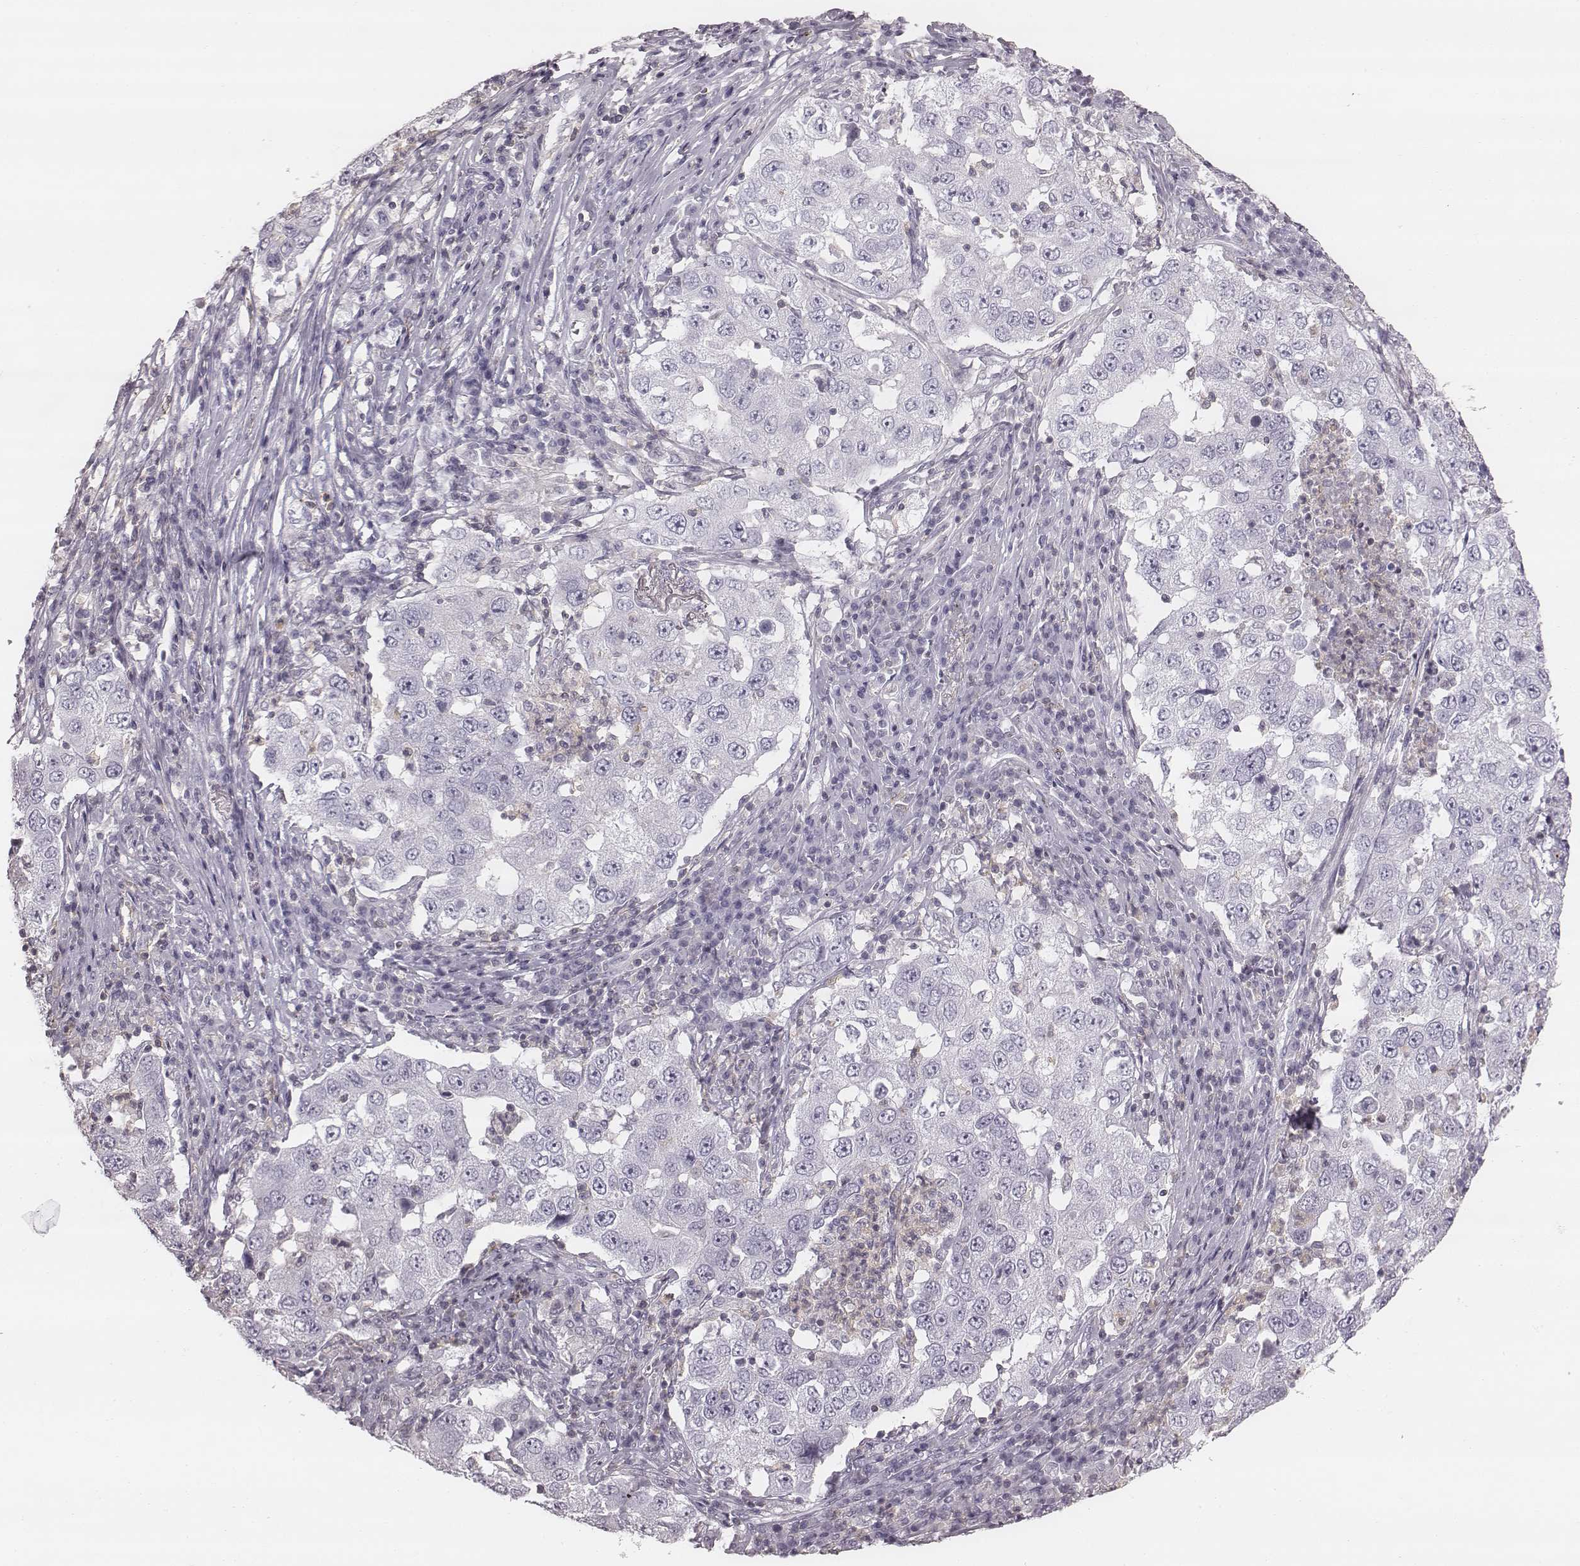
{"staining": {"intensity": "negative", "quantity": "none", "location": "none"}, "tissue": "lung cancer", "cell_type": "Tumor cells", "image_type": "cancer", "snomed": [{"axis": "morphology", "description": "Adenocarcinoma, NOS"}, {"axis": "topography", "description": "Lung"}], "caption": "Immunohistochemistry (IHC) of human lung adenocarcinoma shows no positivity in tumor cells.", "gene": "ZNF365", "patient": {"sex": "male", "age": 73}}